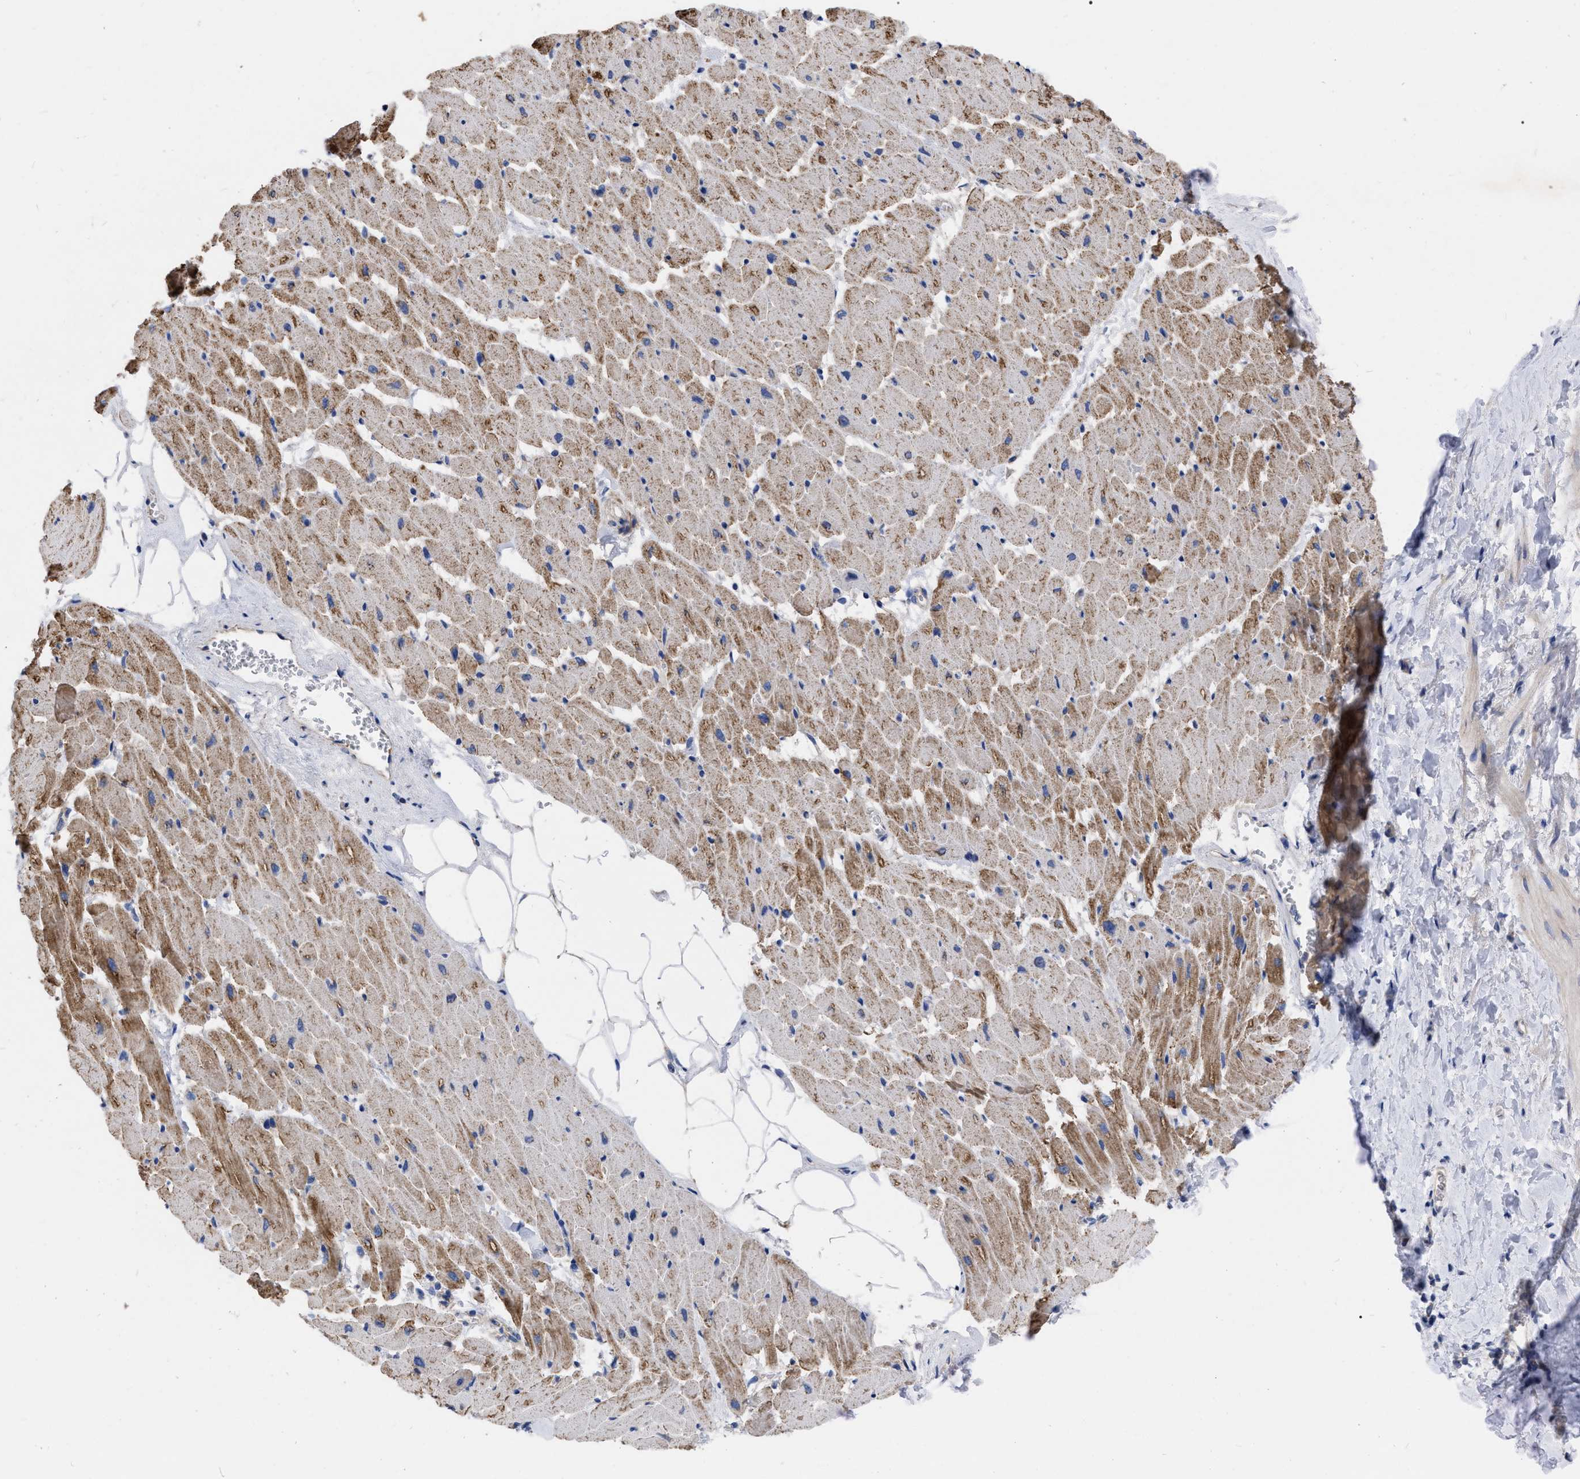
{"staining": {"intensity": "moderate", "quantity": "25%-75%", "location": "cytoplasmic/membranous"}, "tissue": "heart muscle", "cell_type": "Cardiomyocytes", "image_type": "normal", "snomed": [{"axis": "morphology", "description": "Normal tissue, NOS"}, {"axis": "topography", "description": "Heart"}], "caption": "An immunohistochemistry (IHC) micrograph of normal tissue is shown. Protein staining in brown labels moderate cytoplasmic/membranous positivity in heart muscle within cardiomyocytes.", "gene": "CDKN2C", "patient": {"sex": "female", "age": 19}}